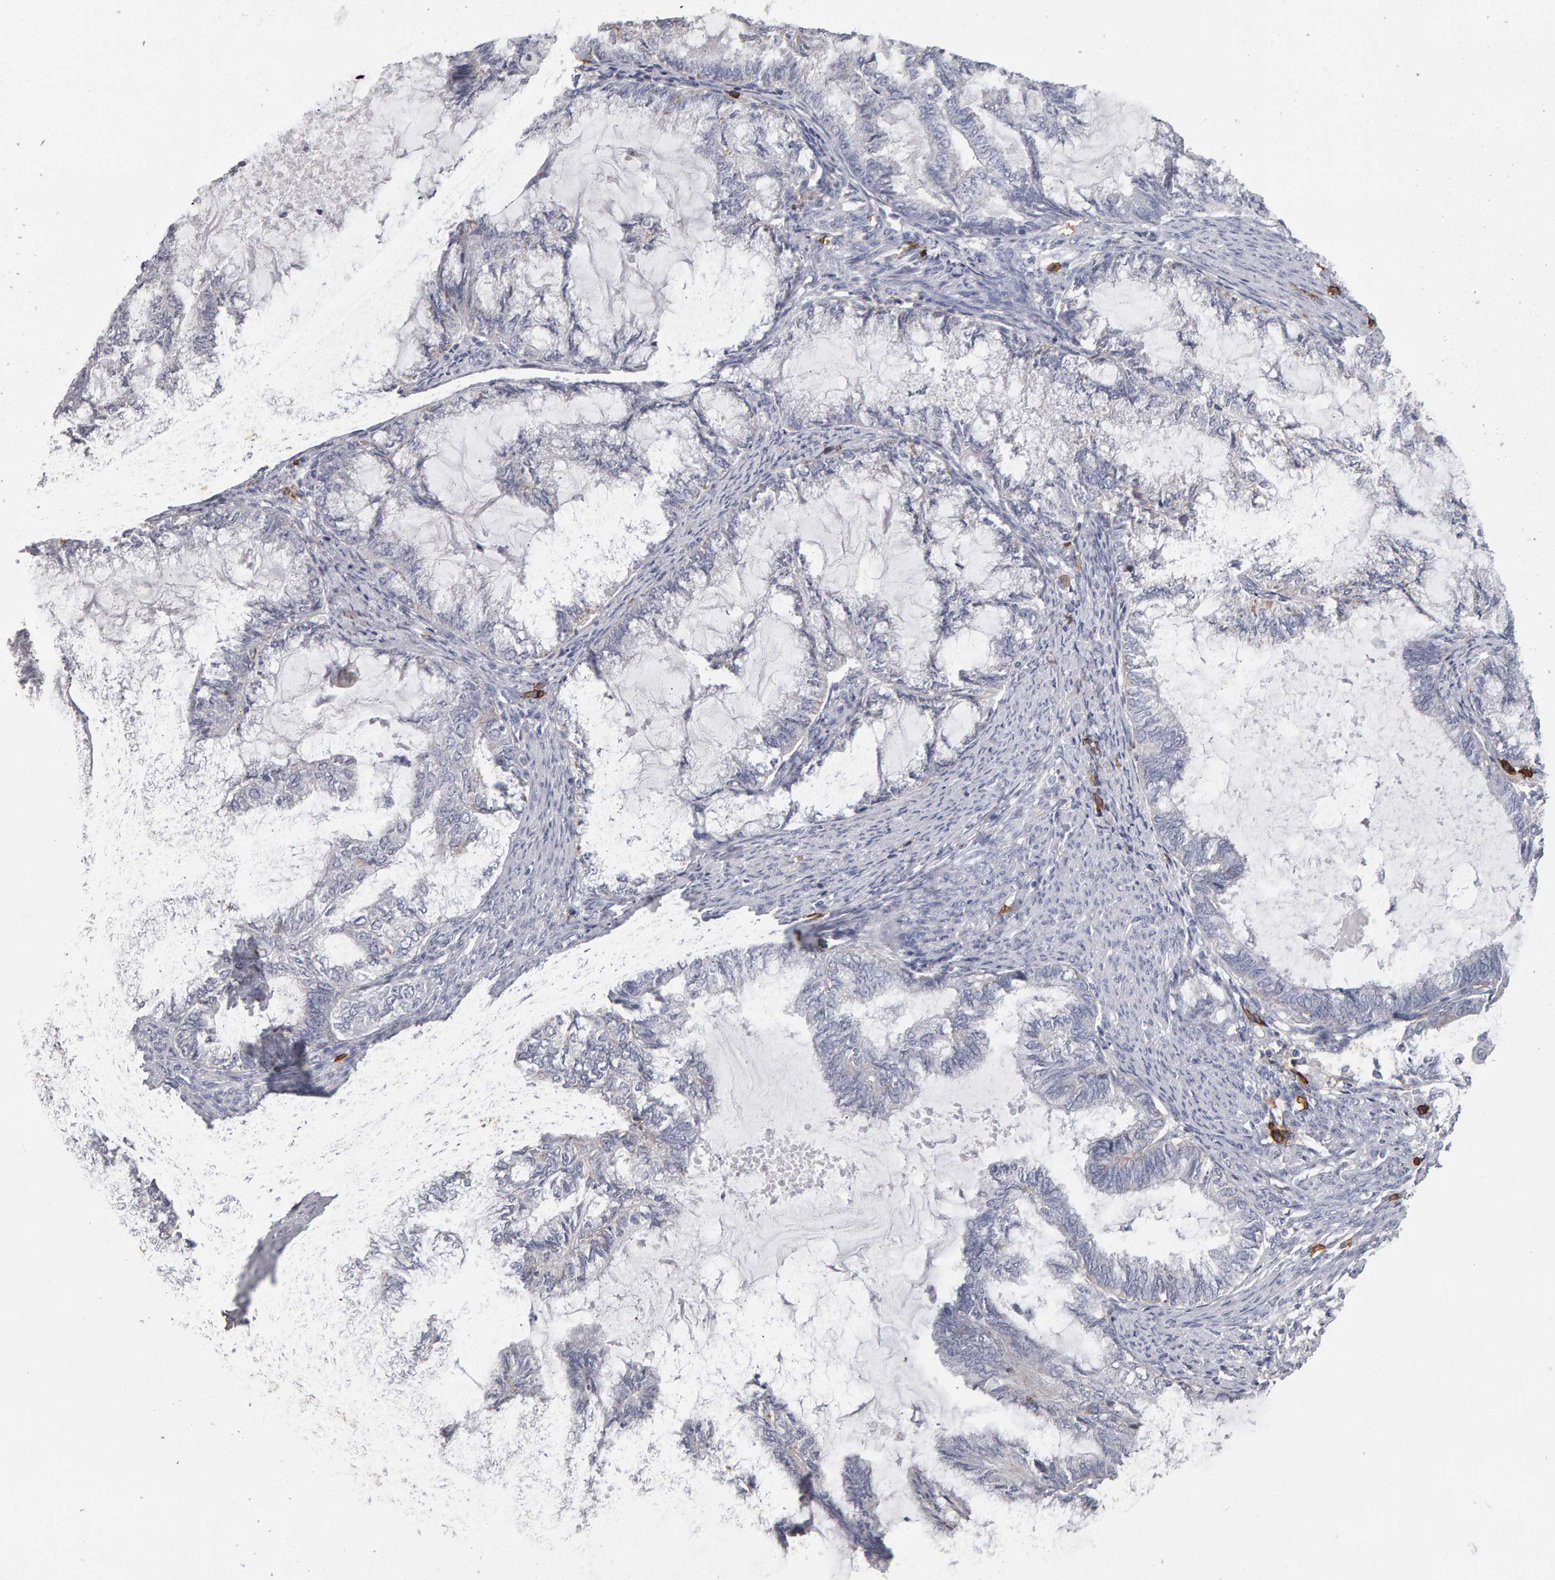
{"staining": {"intensity": "negative", "quantity": "none", "location": "none"}, "tissue": "endometrial cancer", "cell_type": "Tumor cells", "image_type": "cancer", "snomed": [{"axis": "morphology", "description": "Adenocarcinoma, NOS"}, {"axis": "topography", "description": "Endometrium"}], "caption": "This micrograph is of endometrial cancer (adenocarcinoma) stained with immunohistochemistry to label a protein in brown with the nuclei are counter-stained blue. There is no expression in tumor cells.", "gene": "CD38", "patient": {"sex": "female", "age": 86}}